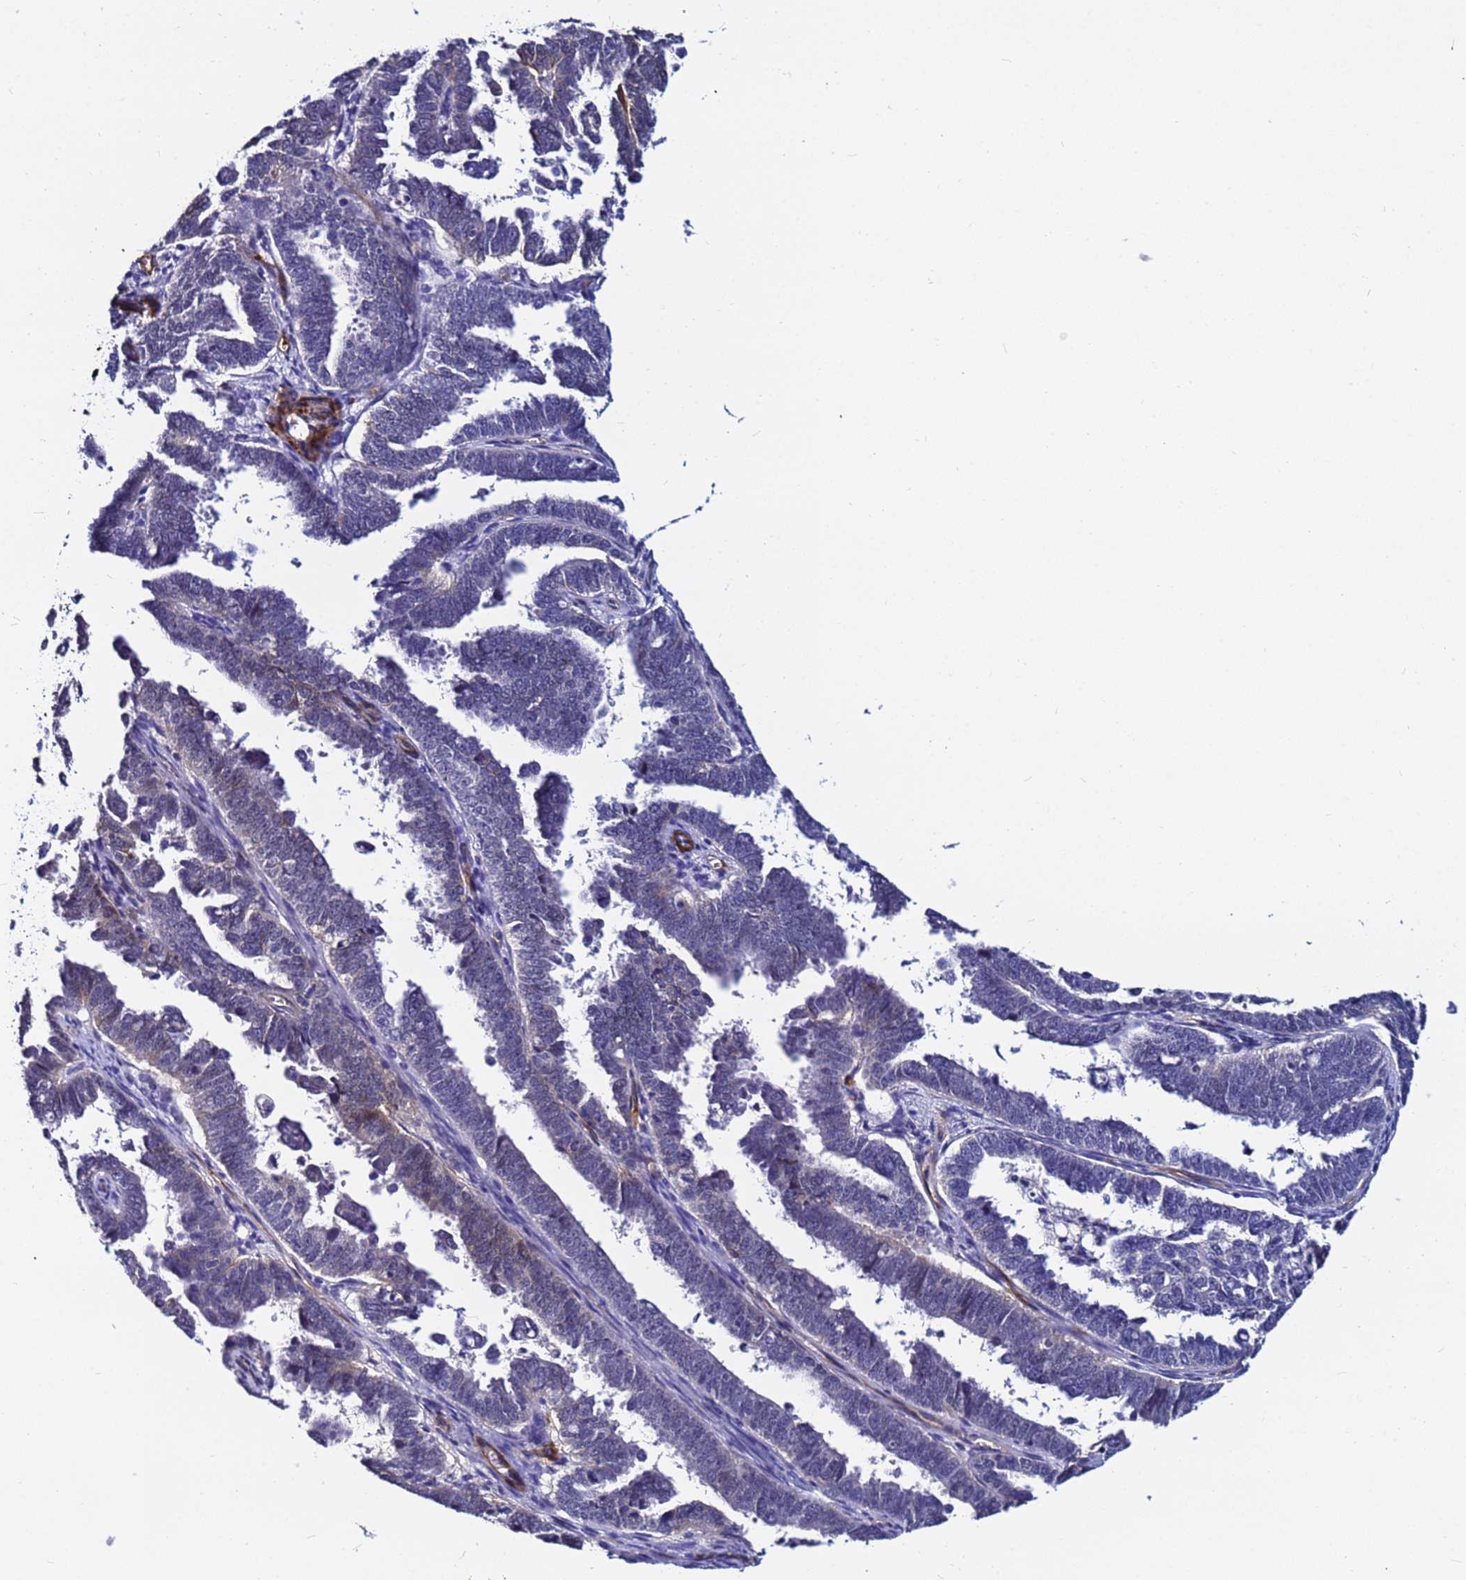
{"staining": {"intensity": "weak", "quantity": "<25%", "location": "cytoplasmic/membranous"}, "tissue": "endometrial cancer", "cell_type": "Tumor cells", "image_type": "cancer", "snomed": [{"axis": "morphology", "description": "Adenocarcinoma, NOS"}, {"axis": "topography", "description": "Endometrium"}], "caption": "Endometrial adenocarcinoma was stained to show a protein in brown. There is no significant positivity in tumor cells. The staining was performed using DAB (3,3'-diaminobenzidine) to visualize the protein expression in brown, while the nuclei were stained in blue with hematoxylin (Magnification: 20x).", "gene": "DEFB104A", "patient": {"sex": "female", "age": 75}}